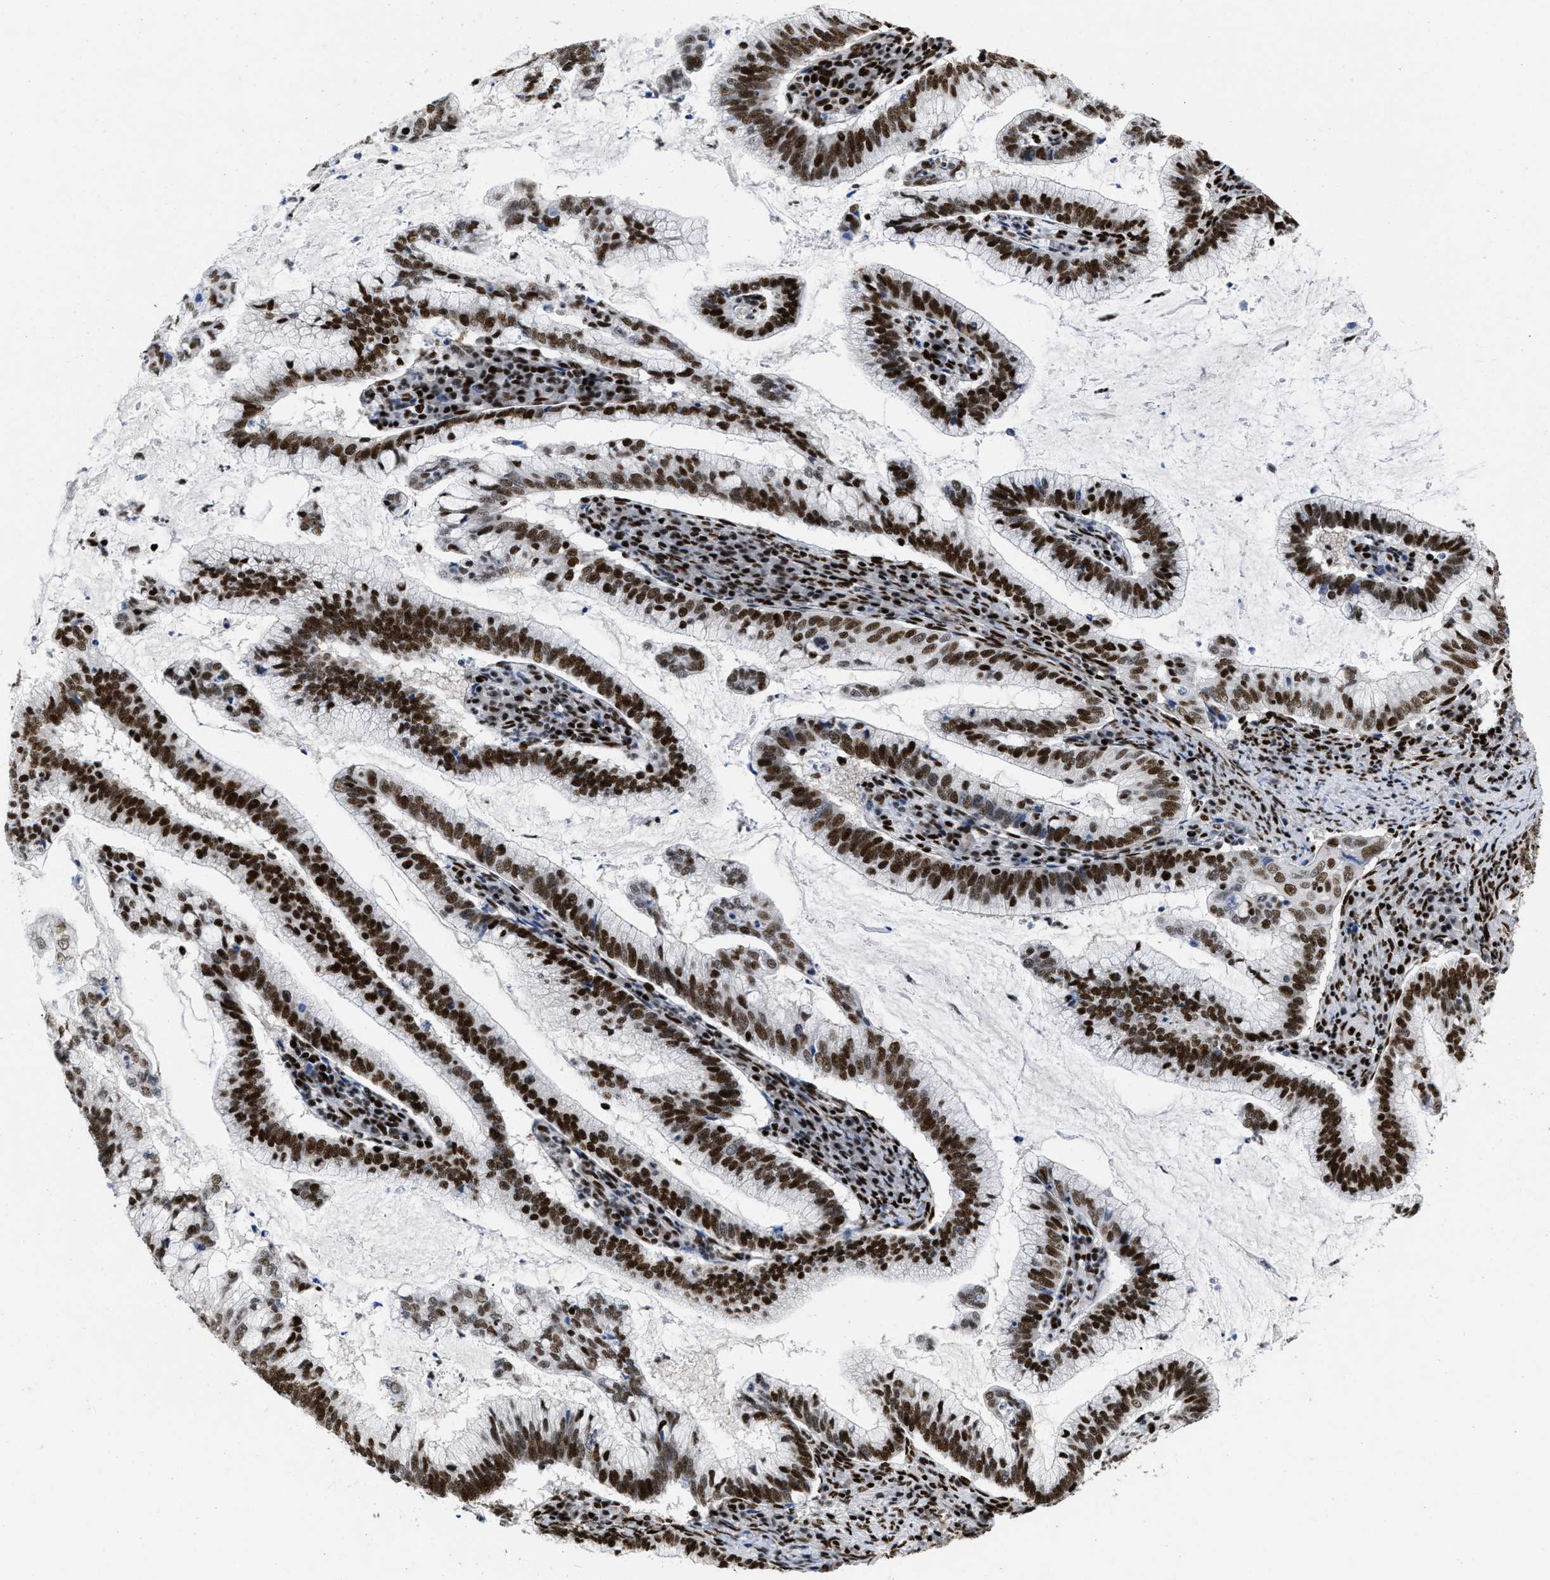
{"staining": {"intensity": "strong", "quantity": ">75%", "location": "nuclear"}, "tissue": "cervical cancer", "cell_type": "Tumor cells", "image_type": "cancer", "snomed": [{"axis": "morphology", "description": "Adenocarcinoma, NOS"}, {"axis": "topography", "description": "Cervix"}], "caption": "Immunohistochemical staining of cervical cancer (adenocarcinoma) reveals strong nuclear protein staining in approximately >75% of tumor cells.", "gene": "CREB1", "patient": {"sex": "female", "age": 36}}